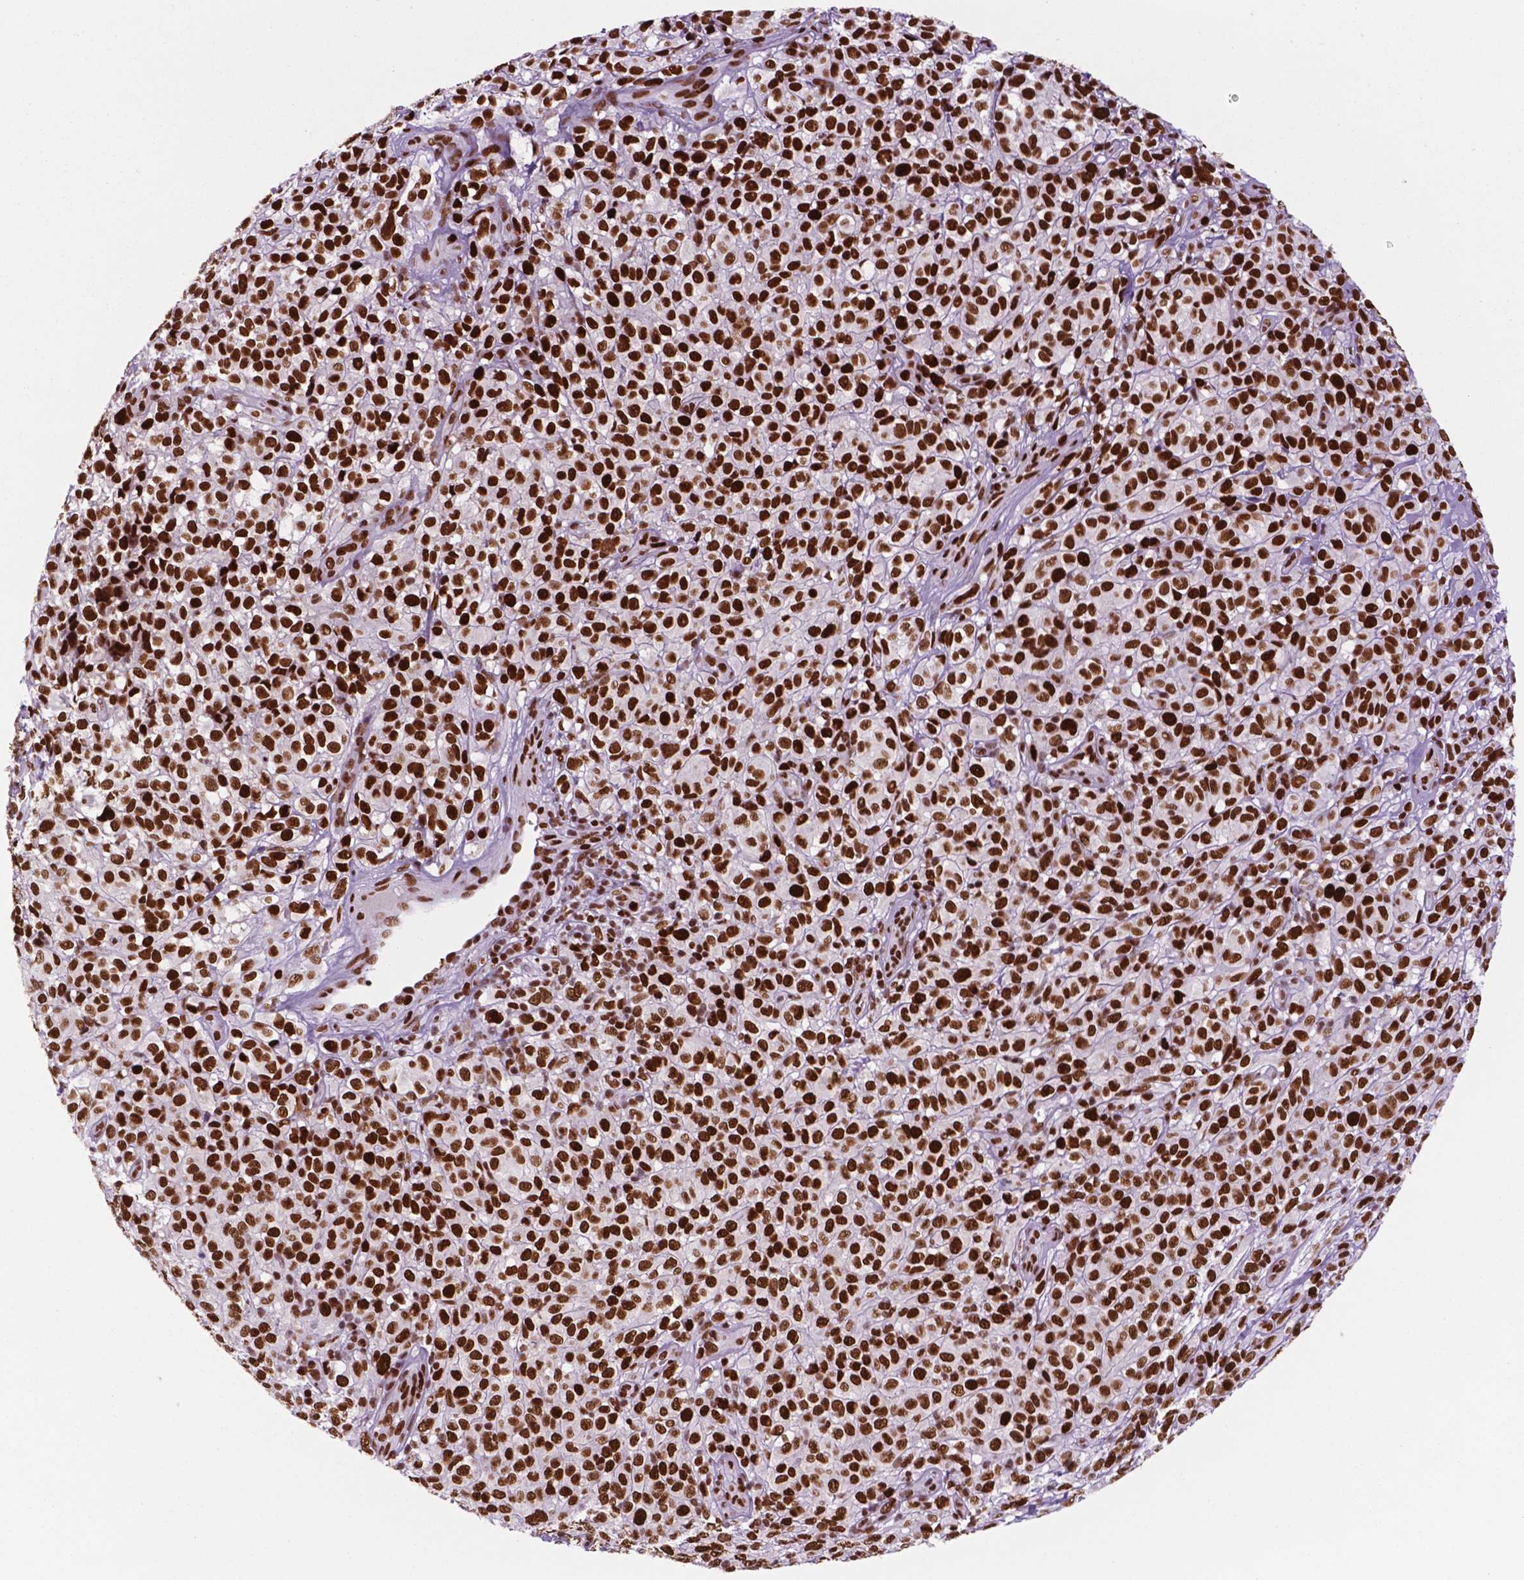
{"staining": {"intensity": "strong", "quantity": ">75%", "location": "nuclear"}, "tissue": "melanoma", "cell_type": "Tumor cells", "image_type": "cancer", "snomed": [{"axis": "morphology", "description": "Malignant melanoma, NOS"}, {"axis": "topography", "description": "Skin"}], "caption": "Protein expression analysis of melanoma shows strong nuclear staining in approximately >75% of tumor cells.", "gene": "MSH6", "patient": {"sex": "male", "age": 85}}